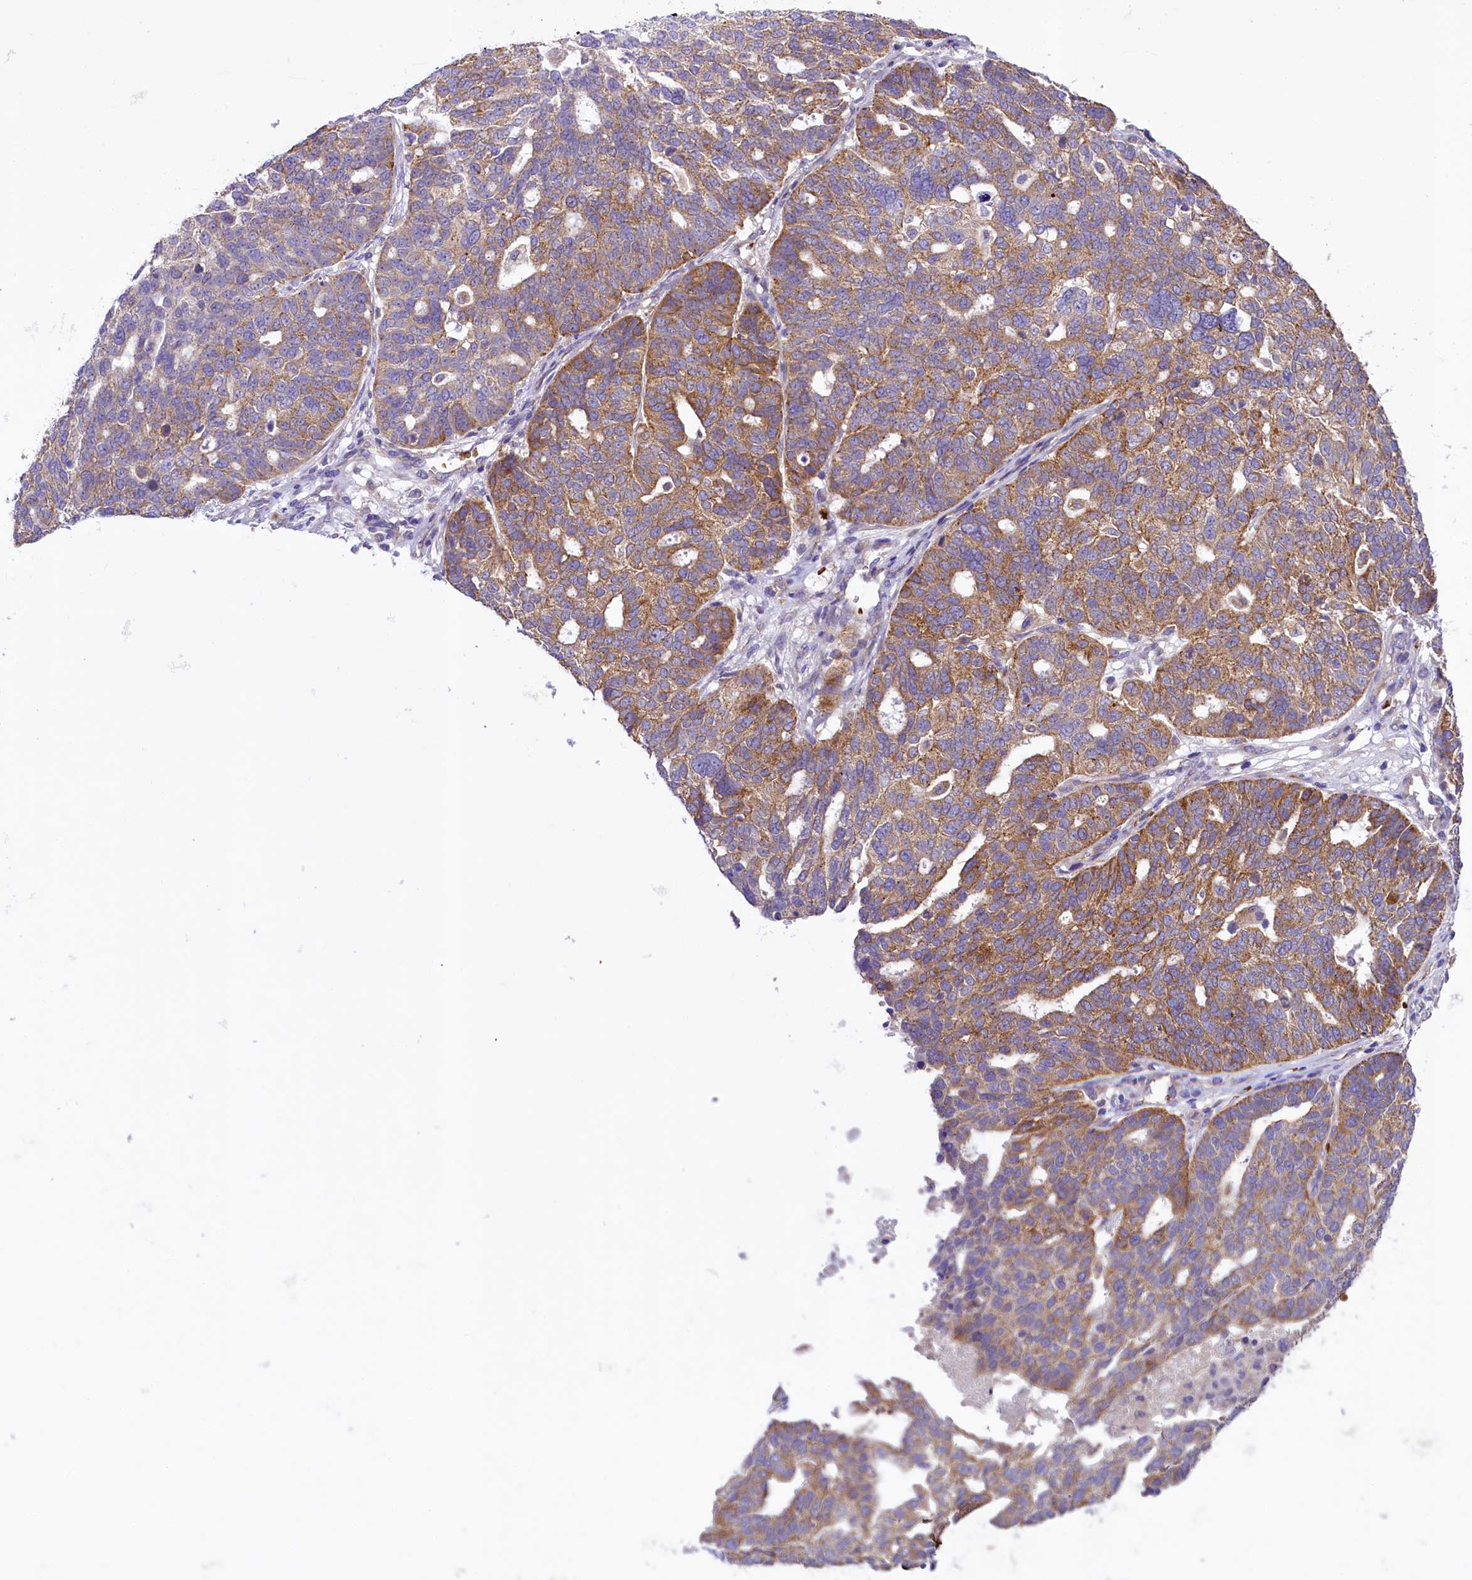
{"staining": {"intensity": "moderate", "quantity": ">75%", "location": "cytoplasmic/membranous"}, "tissue": "ovarian cancer", "cell_type": "Tumor cells", "image_type": "cancer", "snomed": [{"axis": "morphology", "description": "Cystadenocarcinoma, serous, NOS"}, {"axis": "topography", "description": "Ovary"}], "caption": "This is a histology image of IHC staining of ovarian cancer, which shows moderate staining in the cytoplasmic/membranous of tumor cells.", "gene": "LARP4", "patient": {"sex": "female", "age": 59}}